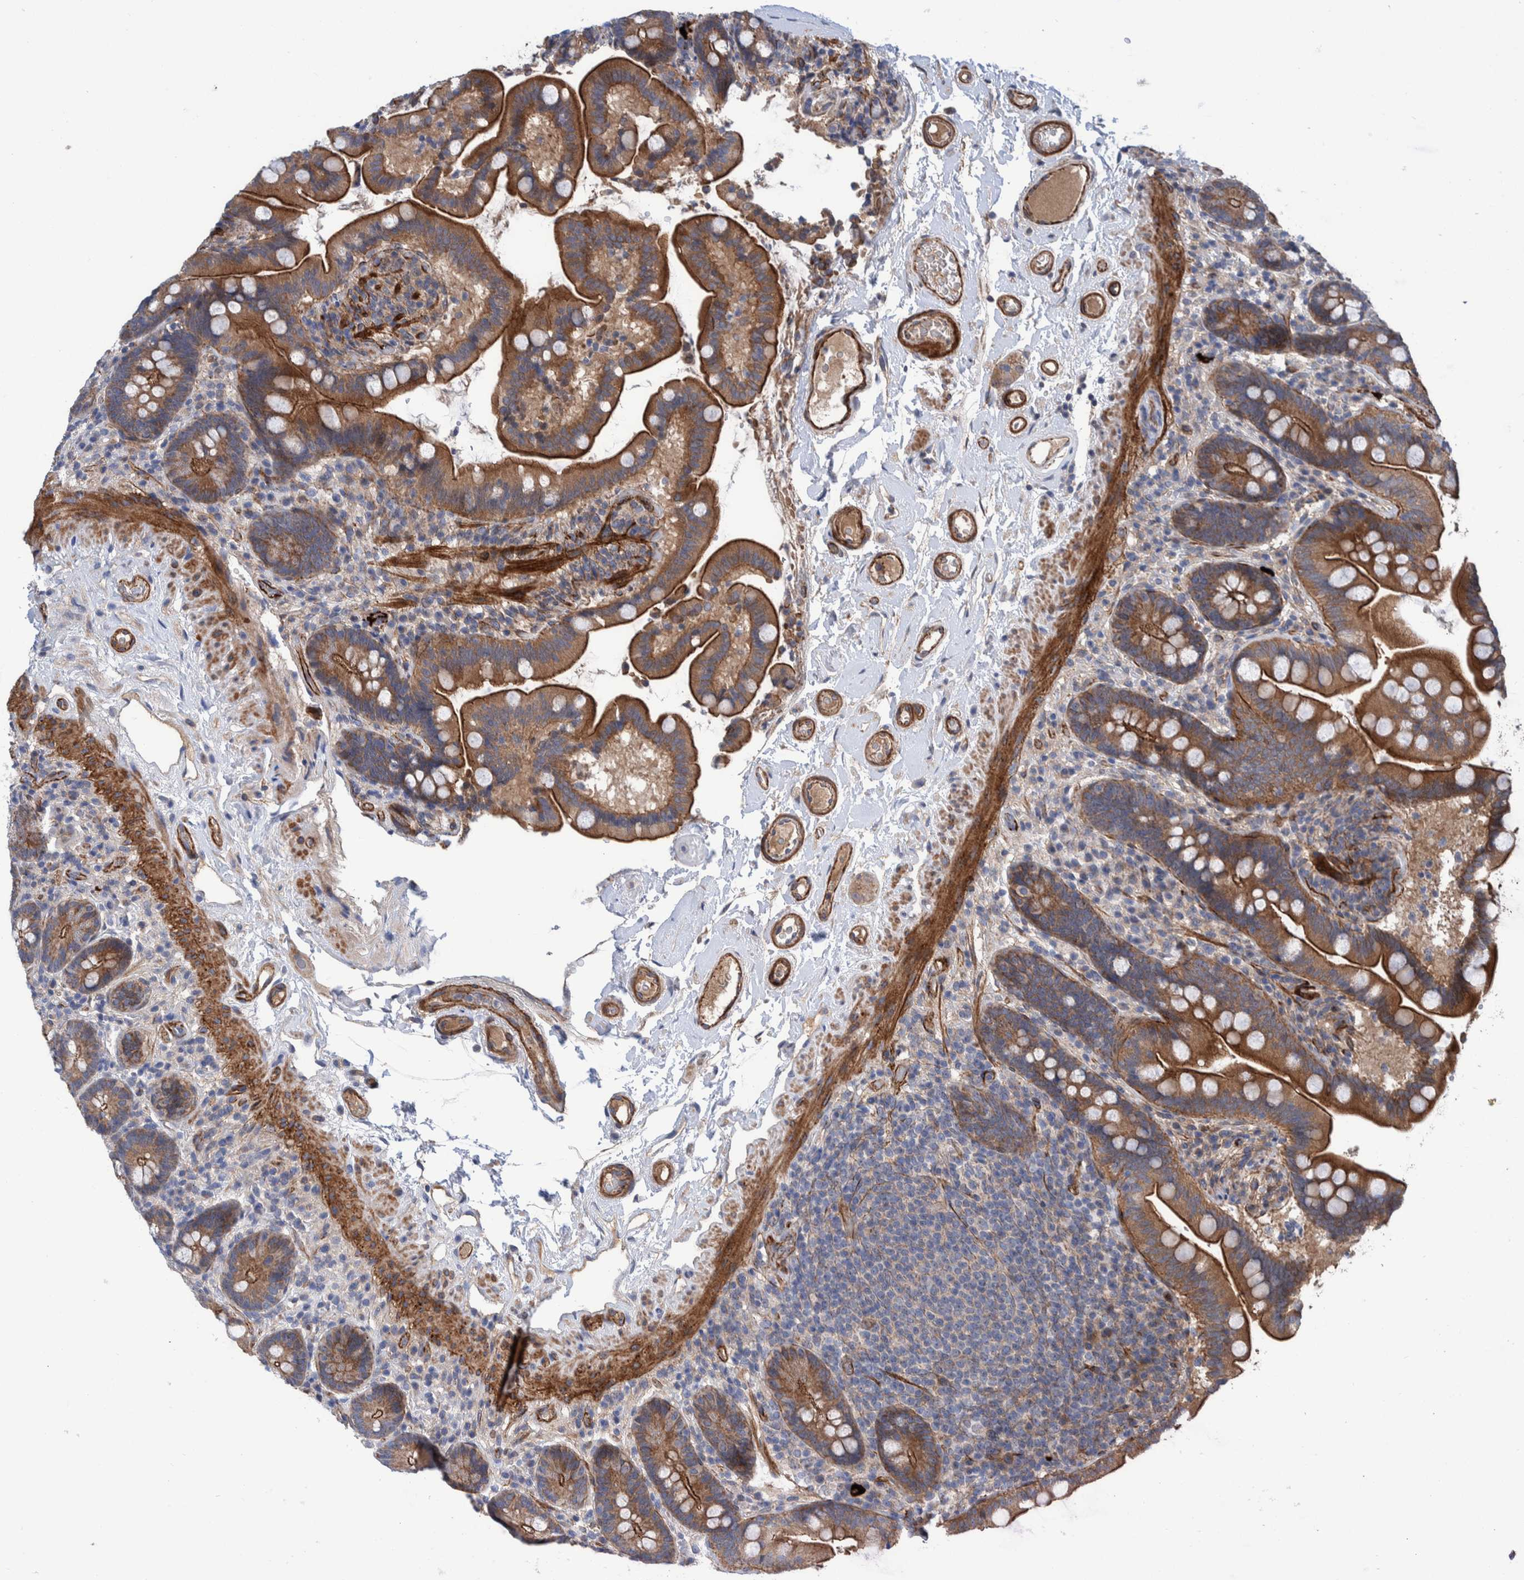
{"staining": {"intensity": "strong", "quantity": ">75%", "location": "cytoplasmic/membranous"}, "tissue": "colon", "cell_type": "Endothelial cells", "image_type": "normal", "snomed": [{"axis": "morphology", "description": "Normal tissue, NOS"}, {"axis": "topography", "description": "Smooth muscle"}, {"axis": "topography", "description": "Colon"}], "caption": "Strong cytoplasmic/membranous positivity for a protein is appreciated in about >75% of endothelial cells of unremarkable colon using IHC.", "gene": "ENSG00000262660", "patient": {"sex": "male", "age": 73}}